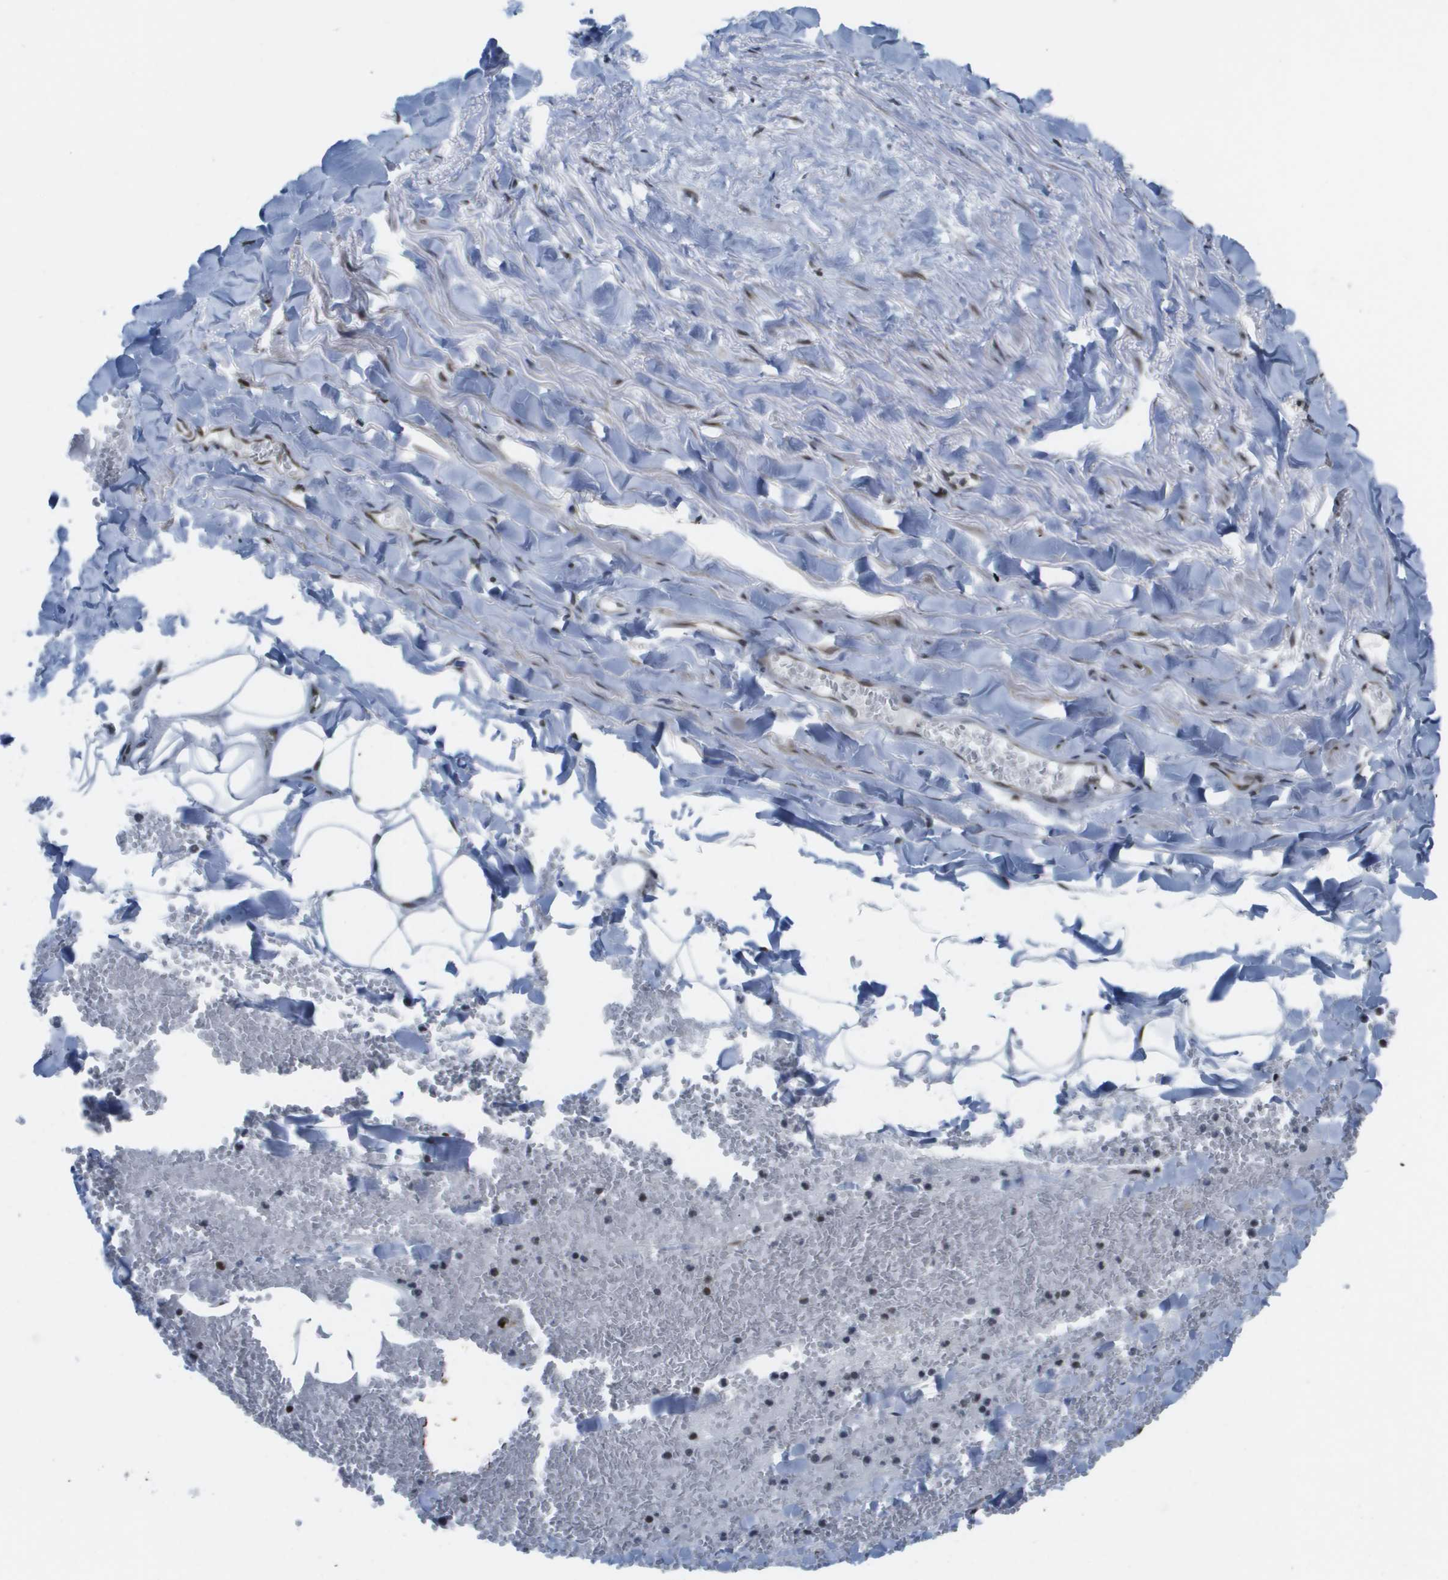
{"staining": {"intensity": "moderate", "quantity": ">75%", "location": "nuclear"}, "tissue": "adipose tissue", "cell_type": "Adipocytes", "image_type": "normal", "snomed": [{"axis": "morphology", "description": "Normal tissue, NOS"}, {"axis": "topography", "description": "Adipose tissue"}, {"axis": "topography", "description": "Peripheral nerve tissue"}], "caption": "The histopathology image displays a brown stain indicating the presence of a protein in the nuclear of adipocytes in adipose tissue. The protein is stained brown, and the nuclei are stained in blue (DAB IHC with brightfield microscopy, high magnification).", "gene": "RECQL4", "patient": {"sex": "male", "age": 52}}